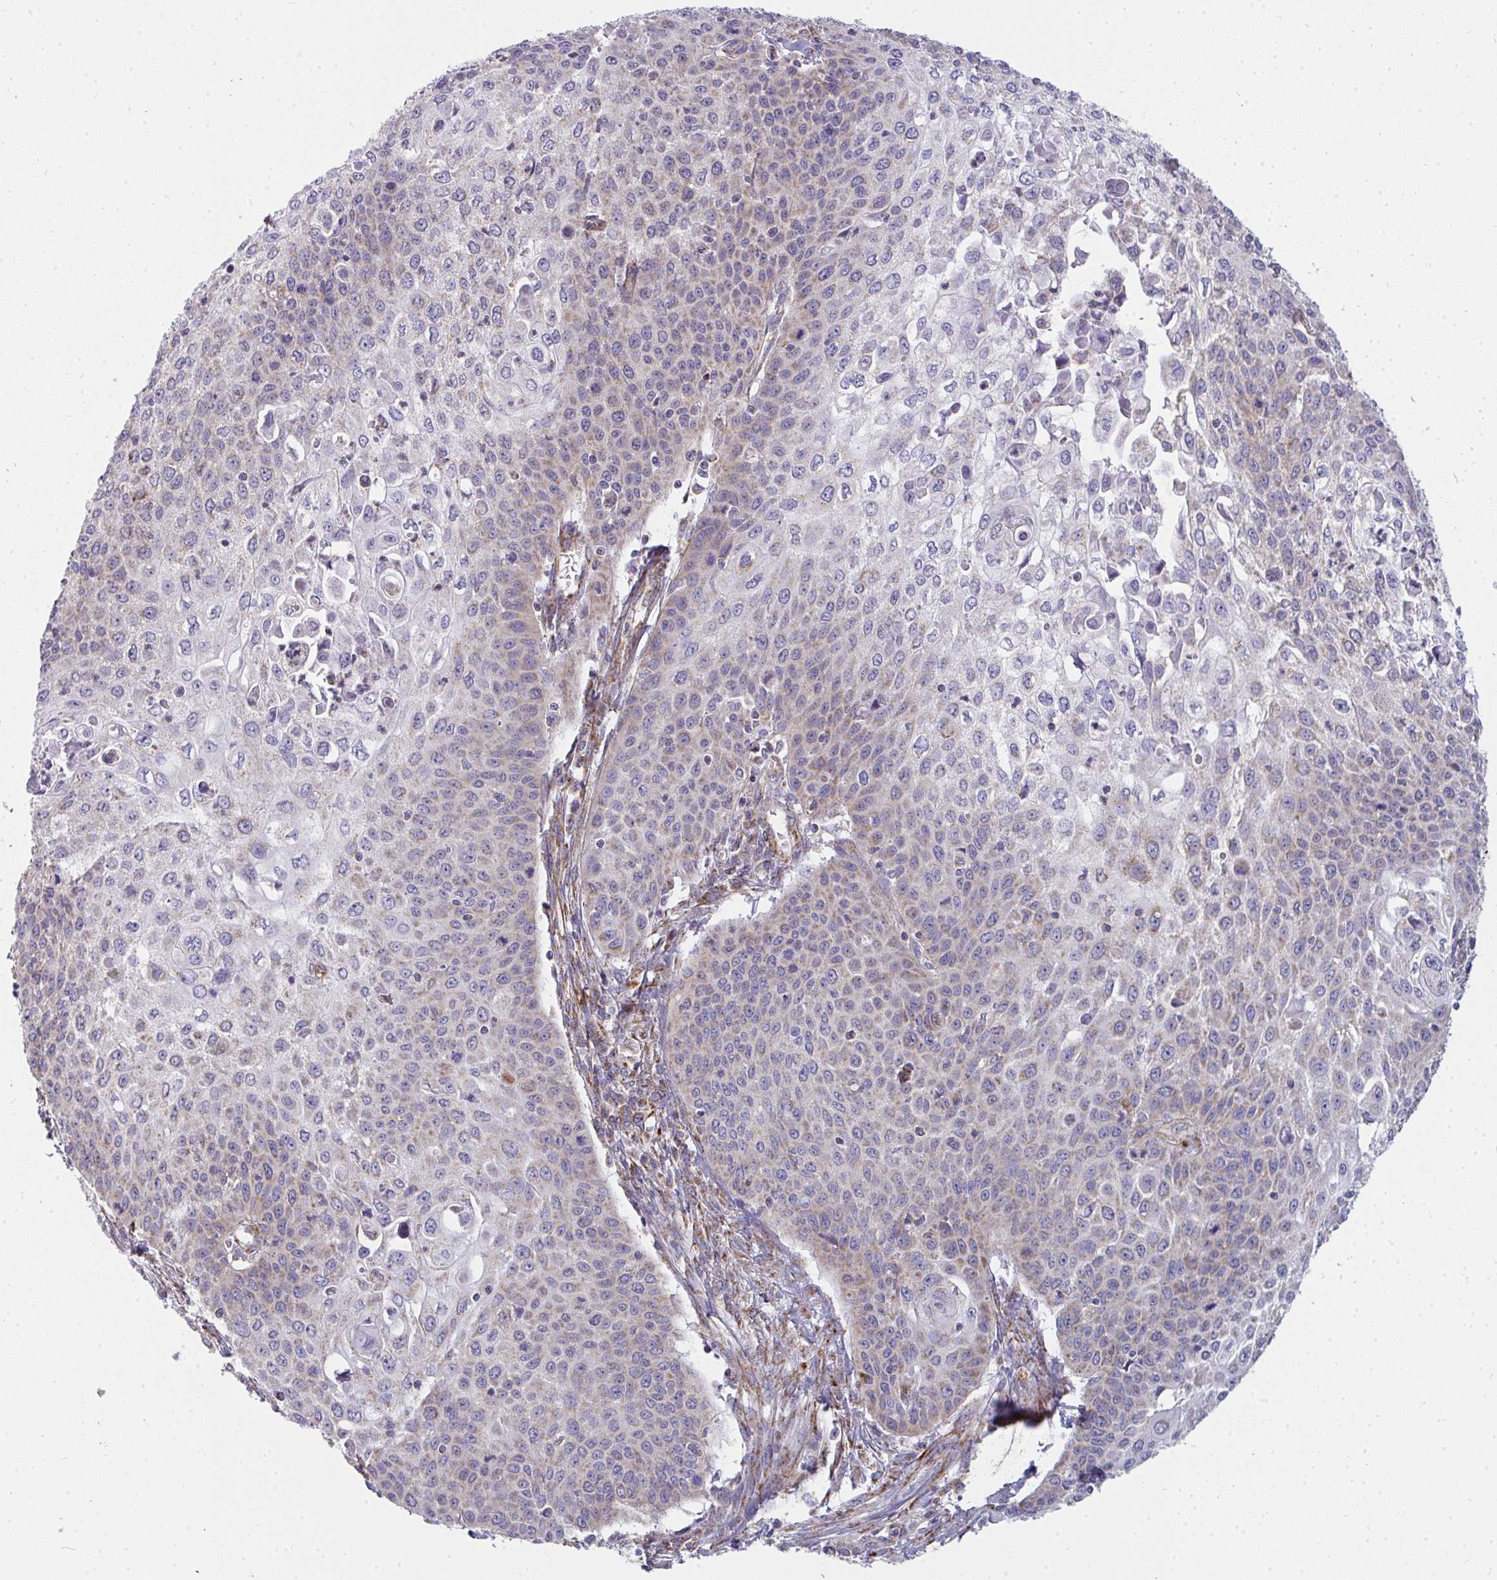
{"staining": {"intensity": "weak", "quantity": "25%-75%", "location": "cytoplasmic/membranous"}, "tissue": "cervical cancer", "cell_type": "Tumor cells", "image_type": "cancer", "snomed": [{"axis": "morphology", "description": "Squamous cell carcinoma, NOS"}, {"axis": "topography", "description": "Cervix"}], "caption": "Immunohistochemical staining of cervical cancer (squamous cell carcinoma) displays low levels of weak cytoplasmic/membranous positivity in about 25%-75% of tumor cells.", "gene": "FAHD1", "patient": {"sex": "female", "age": 65}}